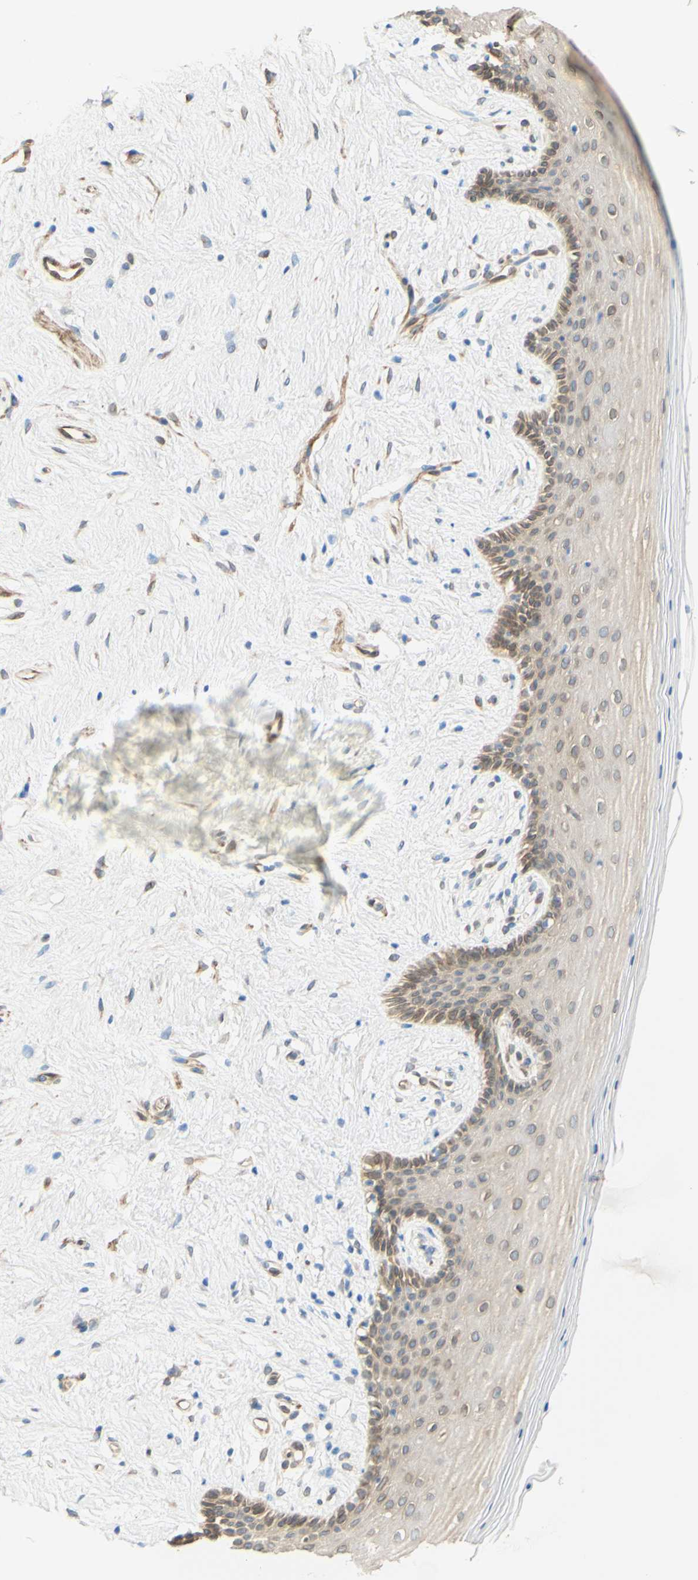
{"staining": {"intensity": "weak", "quantity": "25%-75%", "location": "cytoplasmic/membranous"}, "tissue": "vagina", "cell_type": "Squamous epithelial cells", "image_type": "normal", "snomed": [{"axis": "morphology", "description": "Normal tissue, NOS"}, {"axis": "topography", "description": "Vagina"}], "caption": "Weak cytoplasmic/membranous expression for a protein is appreciated in about 25%-75% of squamous epithelial cells of normal vagina using immunohistochemistry (IHC).", "gene": "ENDOD1", "patient": {"sex": "female", "age": 44}}